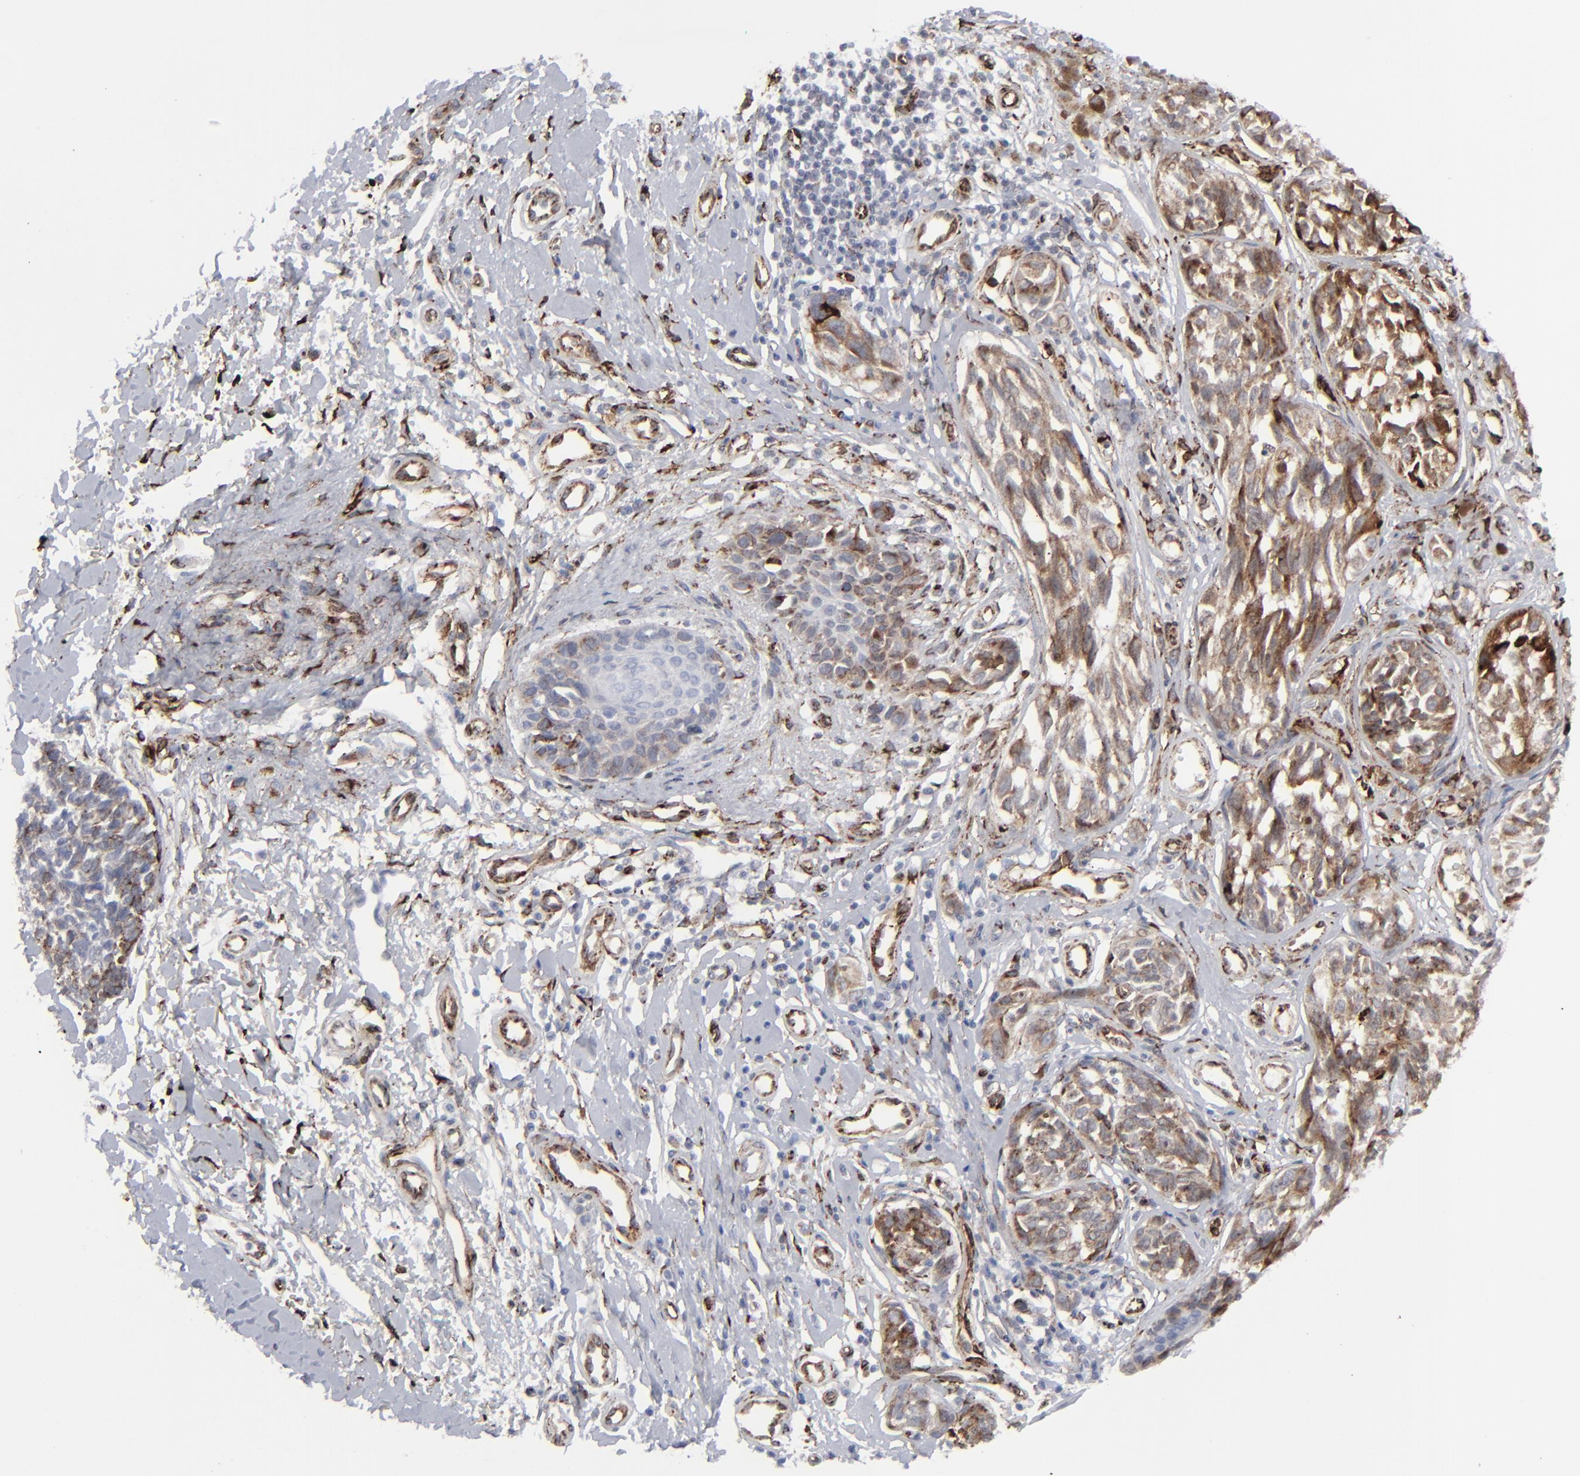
{"staining": {"intensity": "weak", "quantity": ">75%", "location": "cytoplasmic/membranous"}, "tissue": "melanoma", "cell_type": "Tumor cells", "image_type": "cancer", "snomed": [{"axis": "morphology", "description": "Malignant melanoma, NOS"}, {"axis": "topography", "description": "Skin"}], "caption": "Protein expression analysis of human malignant melanoma reveals weak cytoplasmic/membranous staining in approximately >75% of tumor cells.", "gene": "SPARC", "patient": {"sex": "male", "age": 67}}